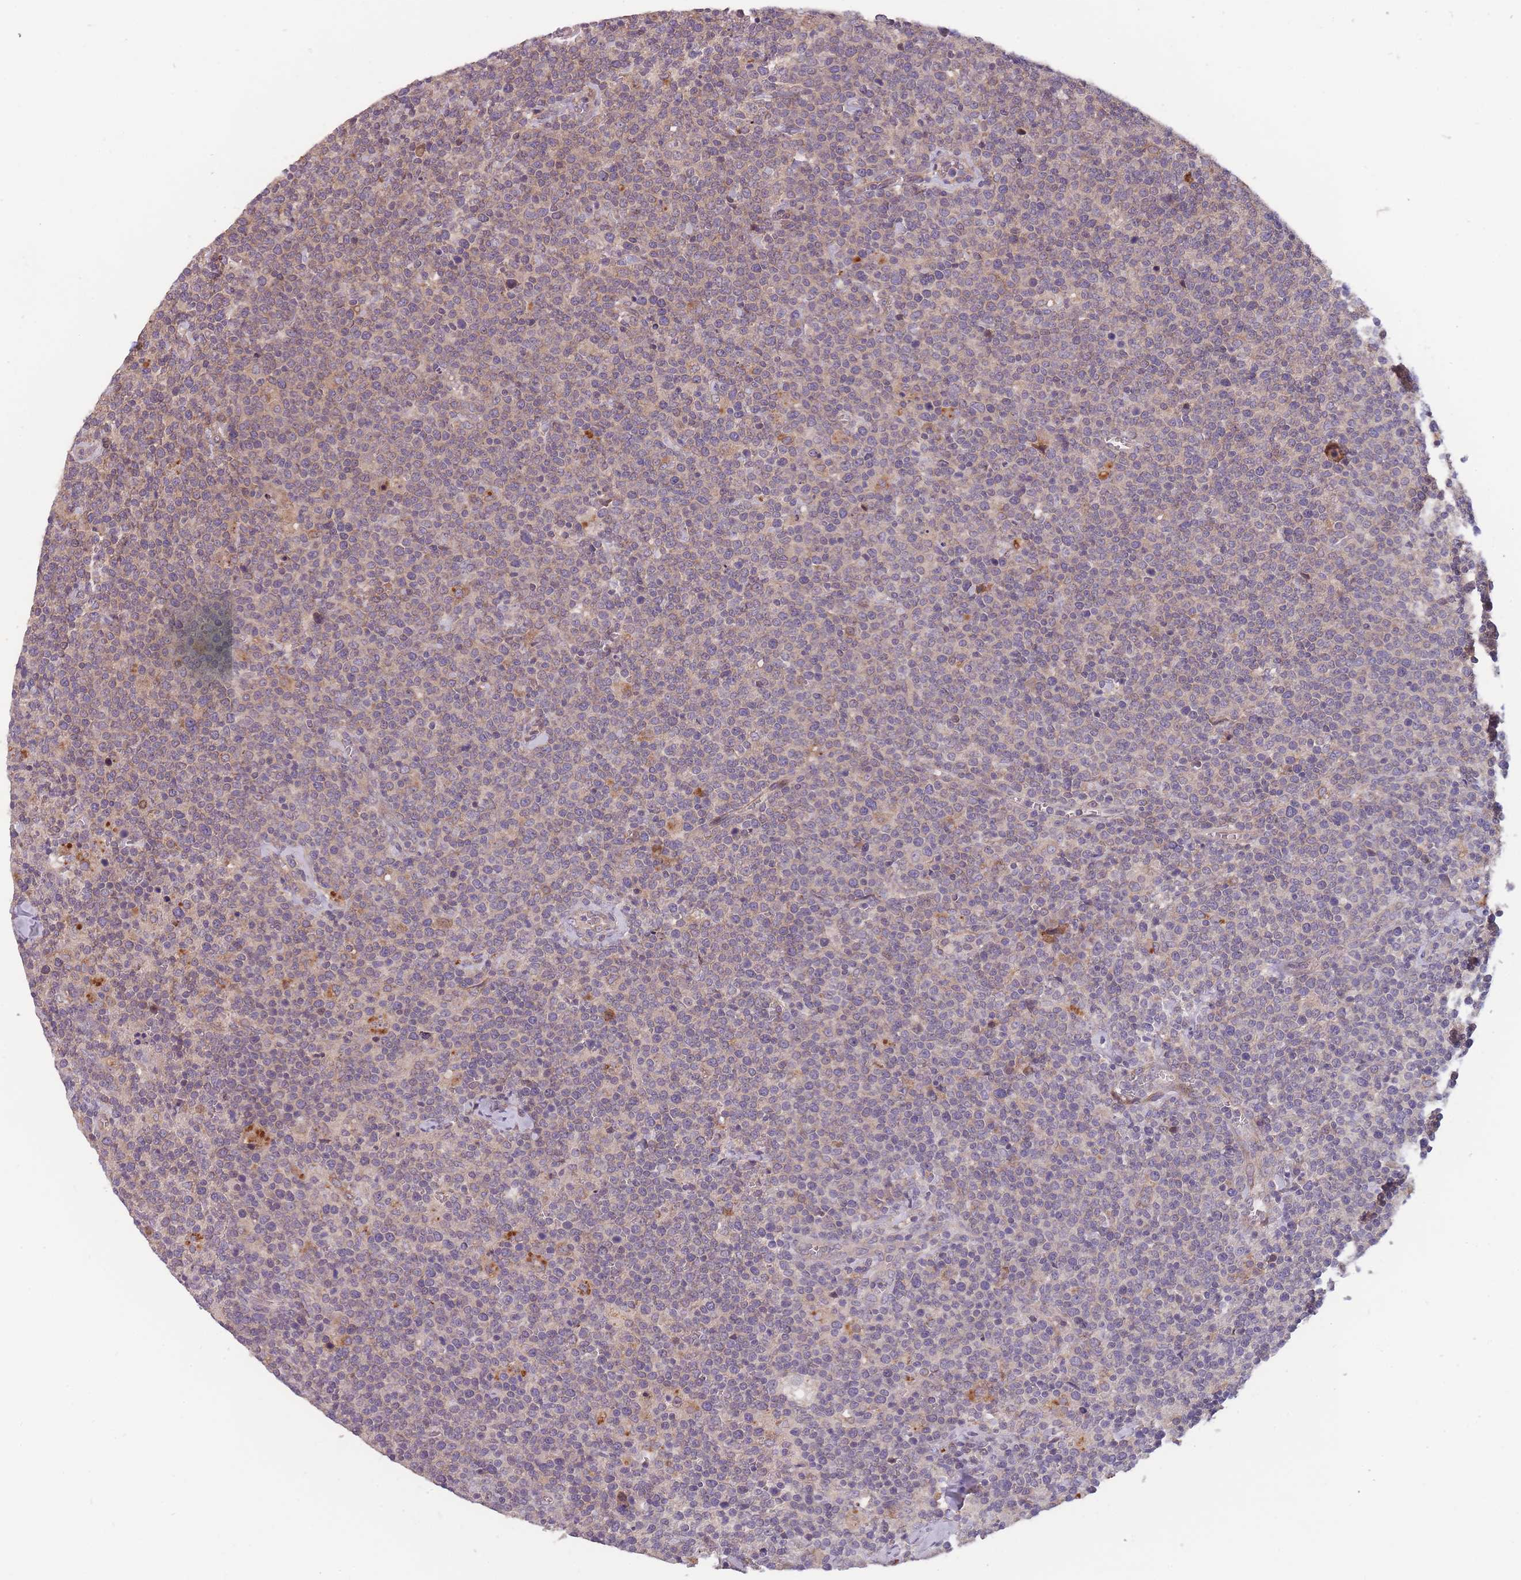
{"staining": {"intensity": "weak", "quantity": "<25%", "location": "cytoplasmic/membranous"}, "tissue": "lymphoma", "cell_type": "Tumor cells", "image_type": "cancer", "snomed": [{"axis": "morphology", "description": "Malignant lymphoma, non-Hodgkin's type, High grade"}, {"axis": "topography", "description": "Lymph node"}], "caption": "A photomicrograph of high-grade malignant lymphoma, non-Hodgkin's type stained for a protein demonstrates no brown staining in tumor cells. (Immunohistochemistry, brightfield microscopy, high magnification).", "gene": "ITPKC", "patient": {"sex": "male", "age": 61}}